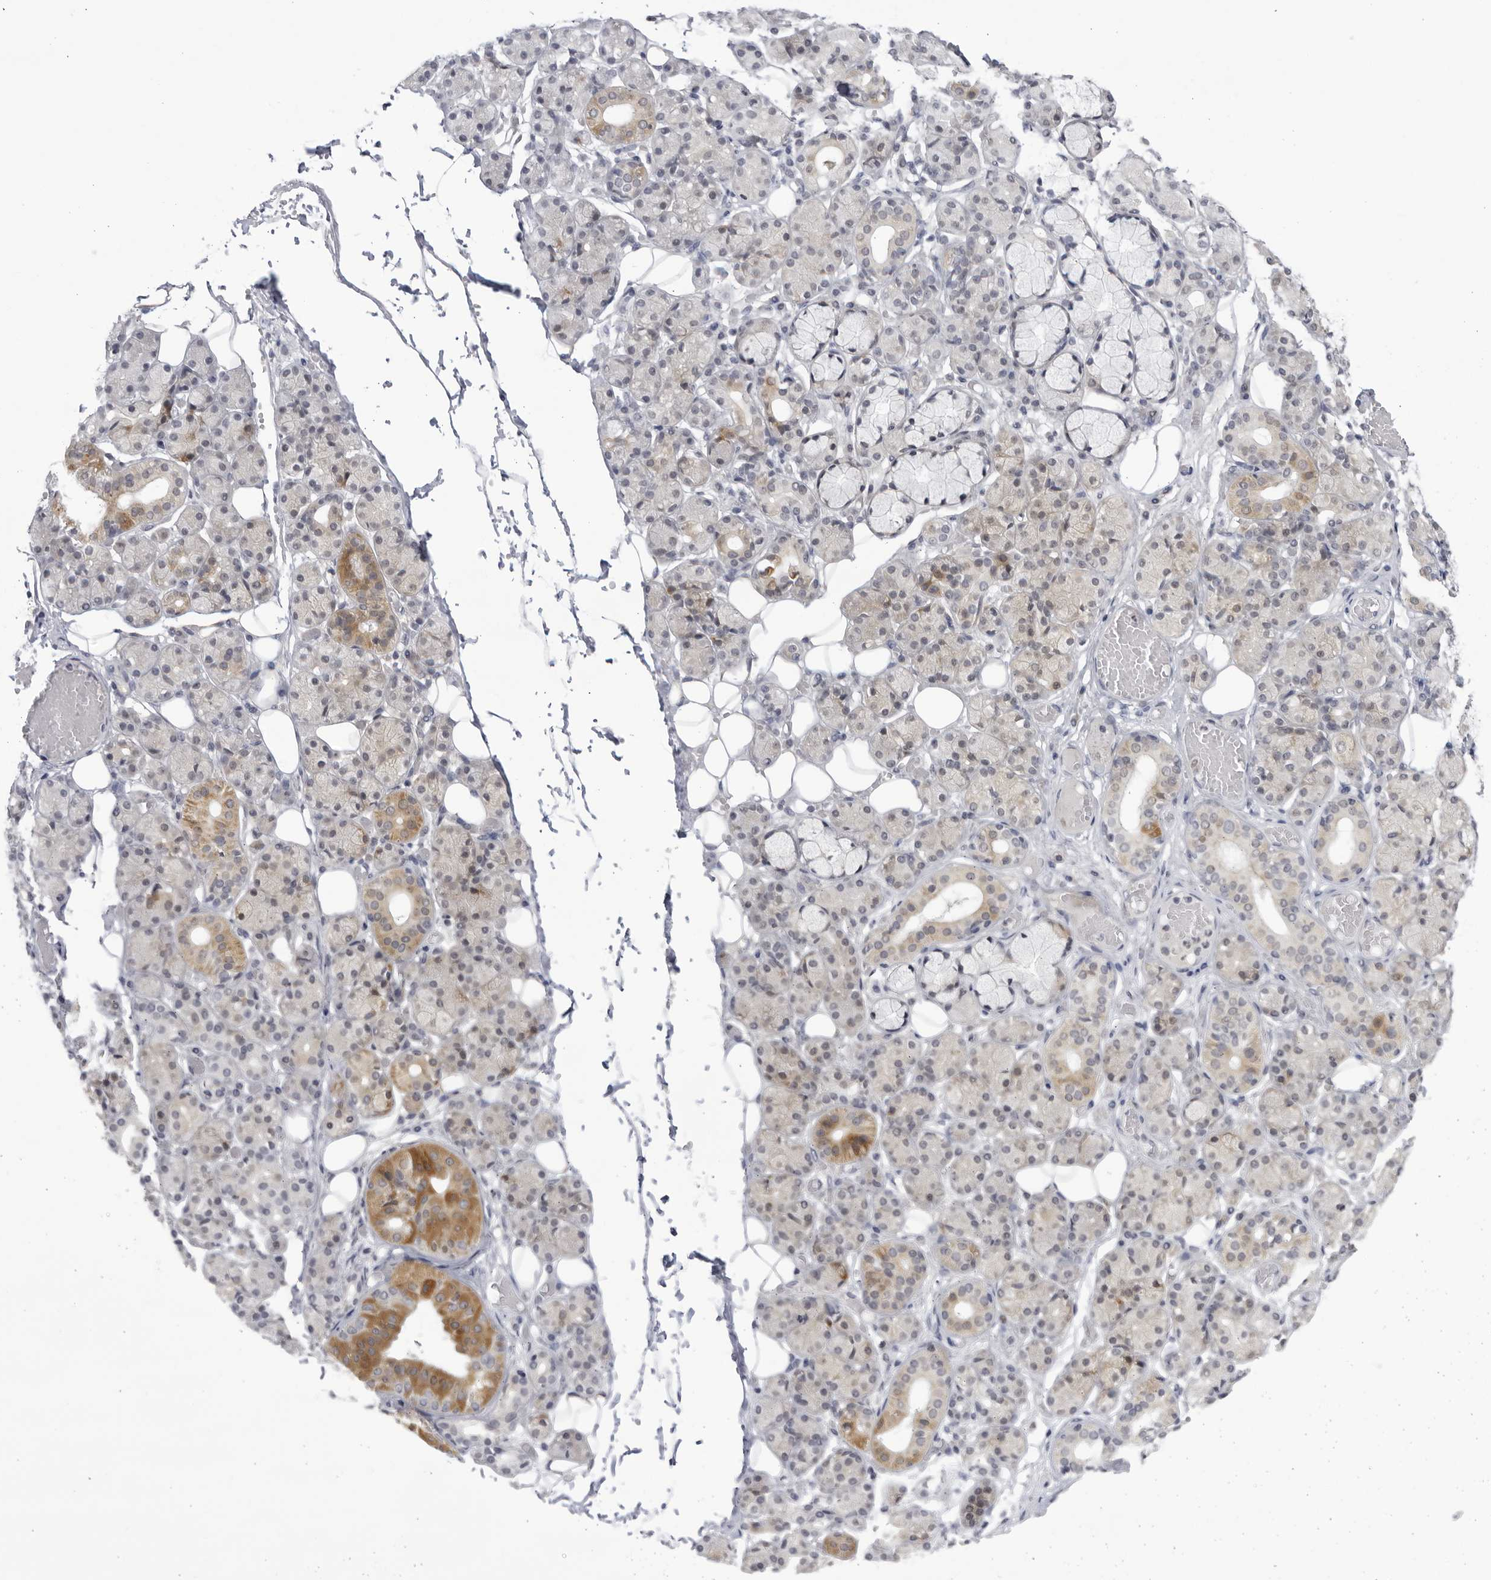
{"staining": {"intensity": "moderate", "quantity": "<25%", "location": "cytoplasmic/membranous"}, "tissue": "salivary gland", "cell_type": "Glandular cells", "image_type": "normal", "snomed": [{"axis": "morphology", "description": "Normal tissue, NOS"}, {"axis": "topography", "description": "Salivary gland"}], "caption": "Moderate cytoplasmic/membranous positivity is present in about <25% of glandular cells in unremarkable salivary gland. The staining was performed using DAB (3,3'-diaminobenzidine) to visualize the protein expression in brown, while the nuclei were stained in blue with hematoxylin (Magnification: 20x).", "gene": "CNBD1", "patient": {"sex": "male", "age": 63}}